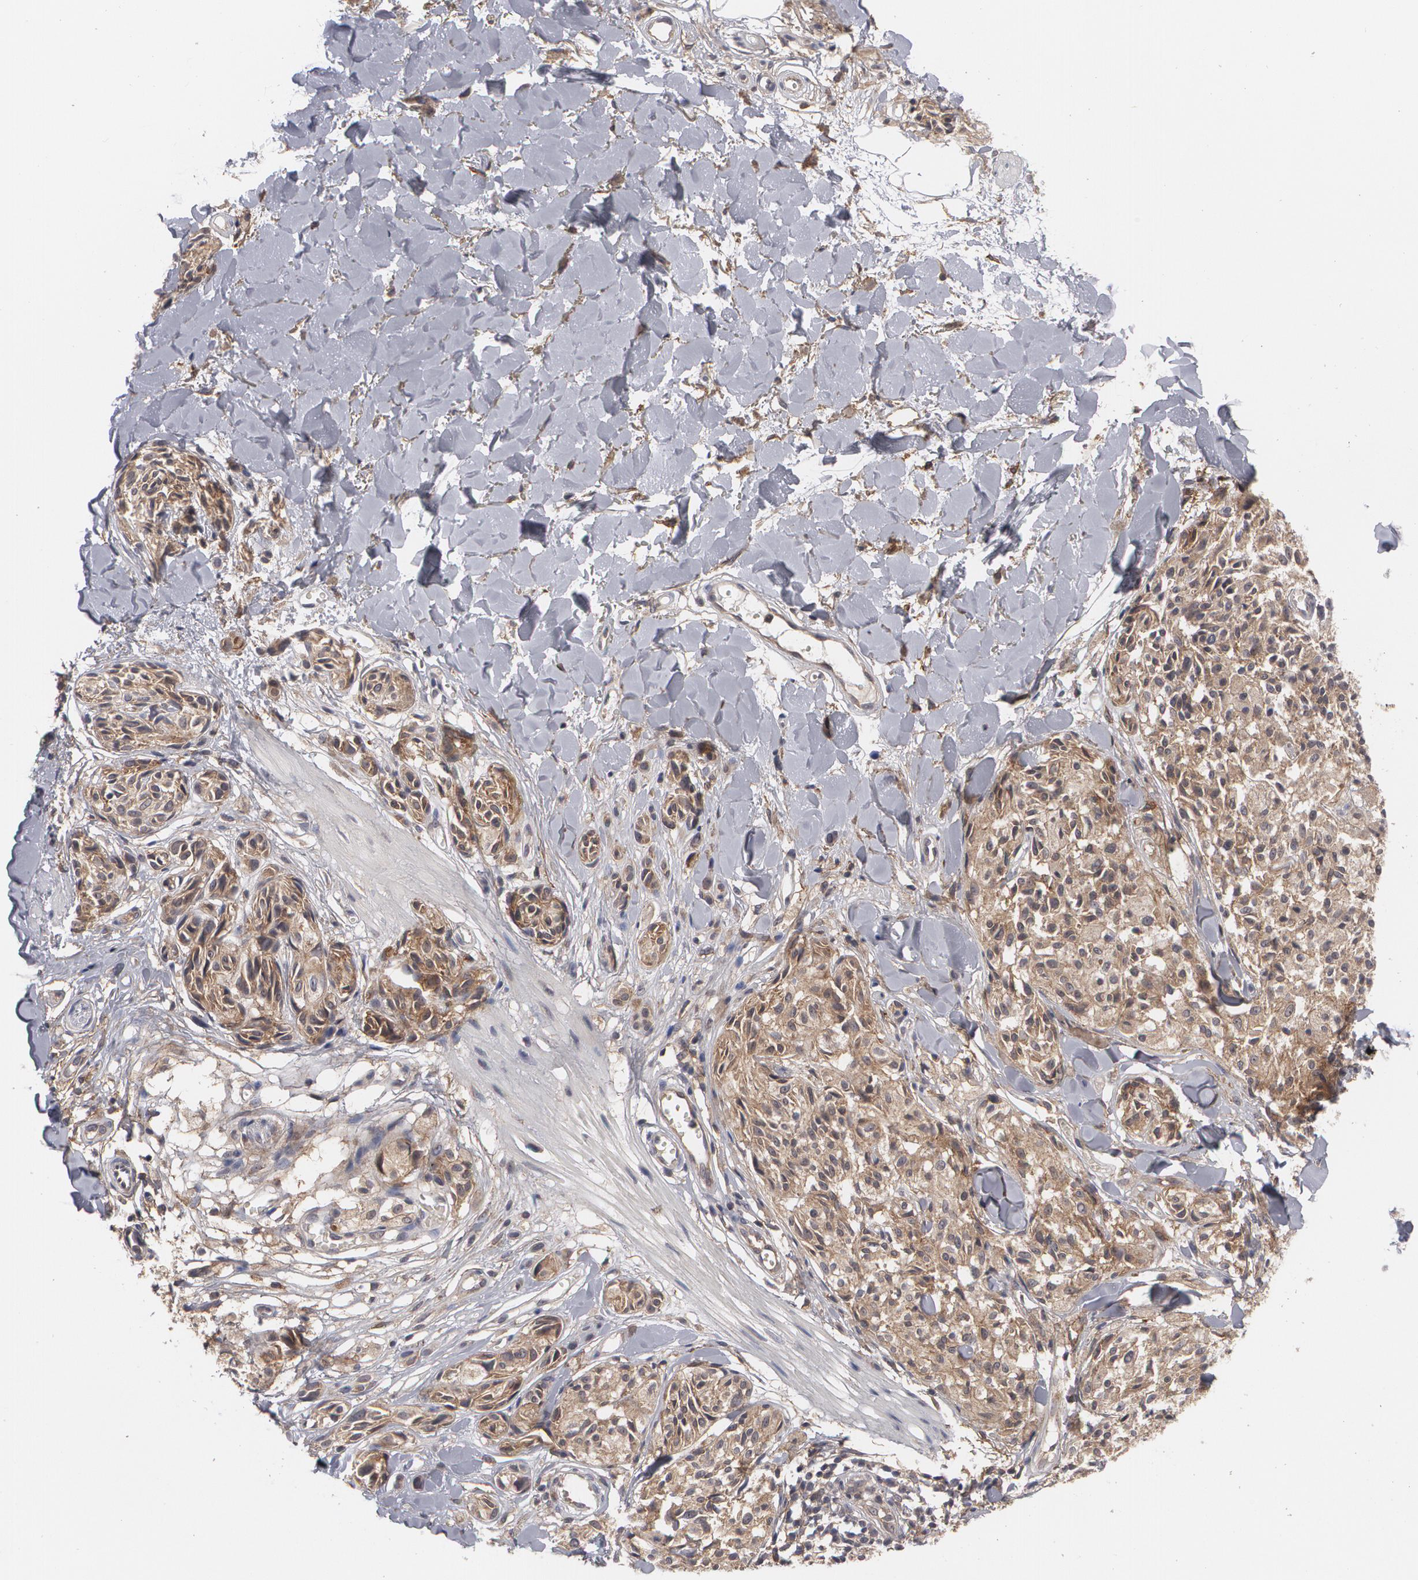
{"staining": {"intensity": "moderate", "quantity": ">75%", "location": "cytoplasmic/membranous"}, "tissue": "melanoma", "cell_type": "Tumor cells", "image_type": "cancer", "snomed": [{"axis": "morphology", "description": "Malignant melanoma, Metastatic site"}, {"axis": "topography", "description": "Skin"}], "caption": "Immunohistochemistry of malignant melanoma (metastatic site) exhibits medium levels of moderate cytoplasmic/membranous positivity in approximately >75% of tumor cells. (brown staining indicates protein expression, while blue staining denotes nuclei).", "gene": "BMP6", "patient": {"sex": "female", "age": 66}}